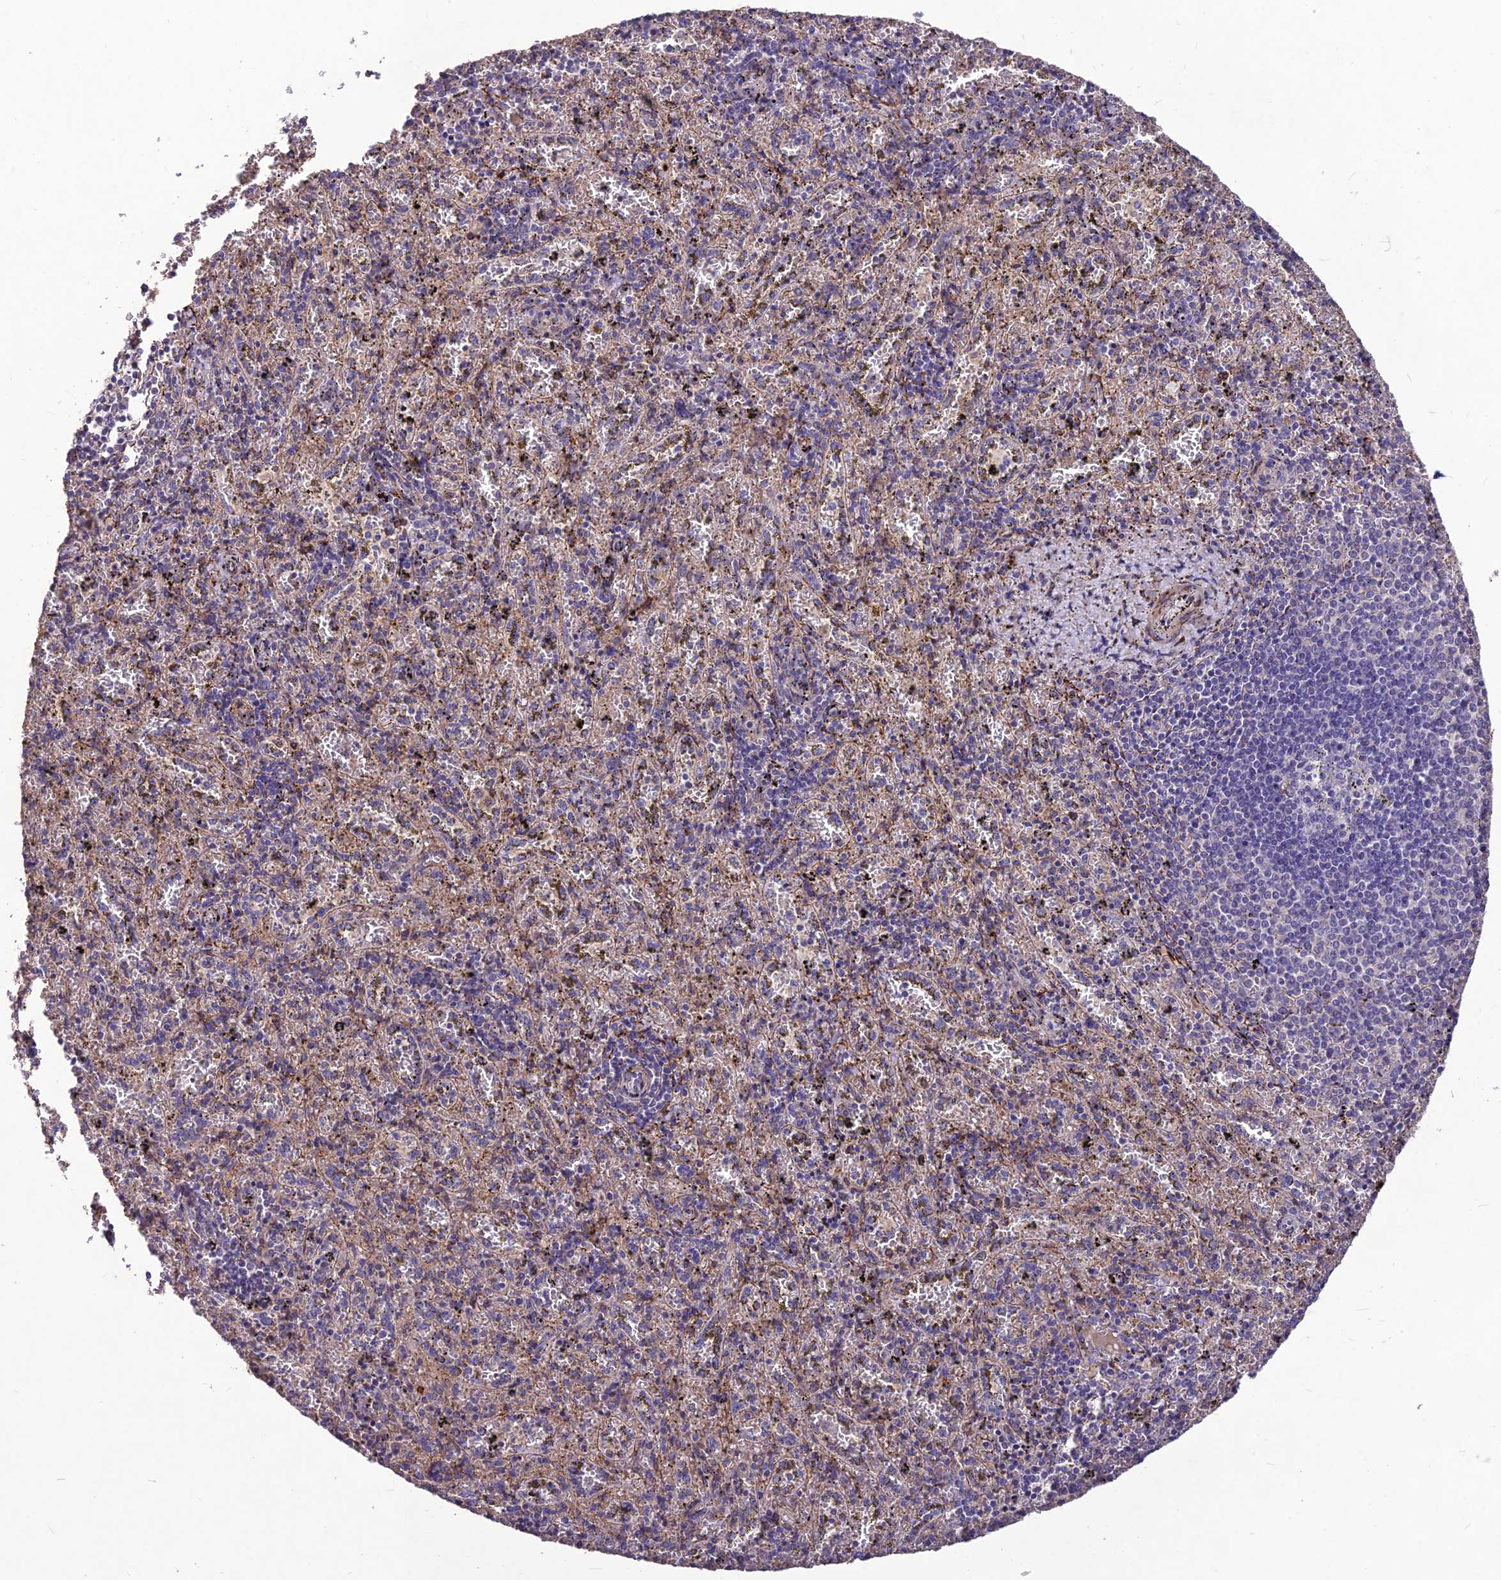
{"staining": {"intensity": "negative", "quantity": "none", "location": "none"}, "tissue": "spleen", "cell_type": "Cells in red pulp", "image_type": "normal", "snomed": [{"axis": "morphology", "description": "Normal tissue, NOS"}, {"axis": "topography", "description": "Spleen"}], "caption": "Image shows no significant protein staining in cells in red pulp of normal spleen. (DAB immunohistochemistry (IHC), high magnification).", "gene": "CLUH", "patient": {"sex": "male", "age": 11}}